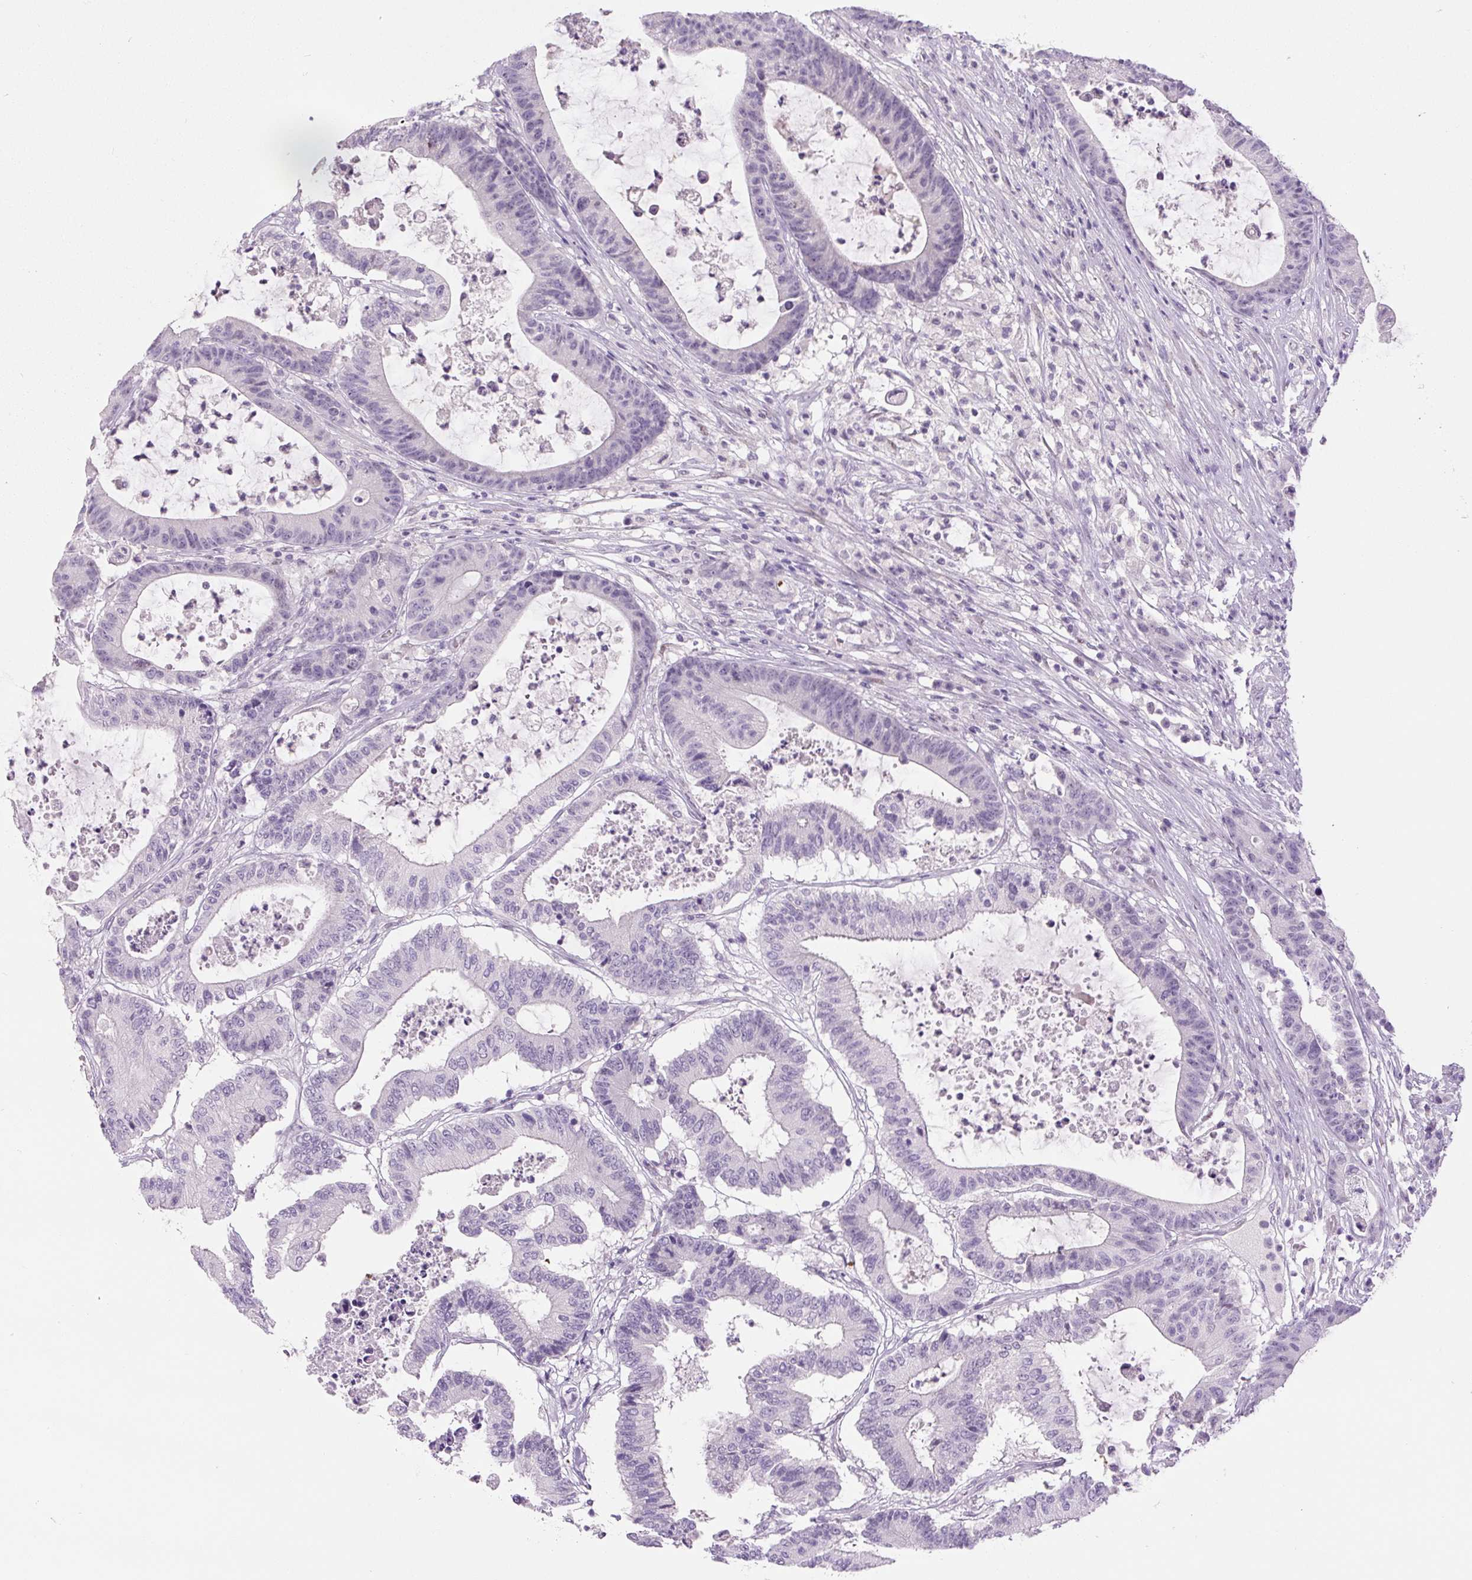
{"staining": {"intensity": "negative", "quantity": "none", "location": "none"}, "tissue": "colorectal cancer", "cell_type": "Tumor cells", "image_type": "cancer", "snomed": [{"axis": "morphology", "description": "Adenocarcinoma, NOS"}, {"axis": "topography", "description": "Colon"}], "caption": "Tumor cells show no significant positivity in colorectal cancer (adenocarcinoma).", "gene": "SIX1", "patient": {"sex": "female", "age": 84}}